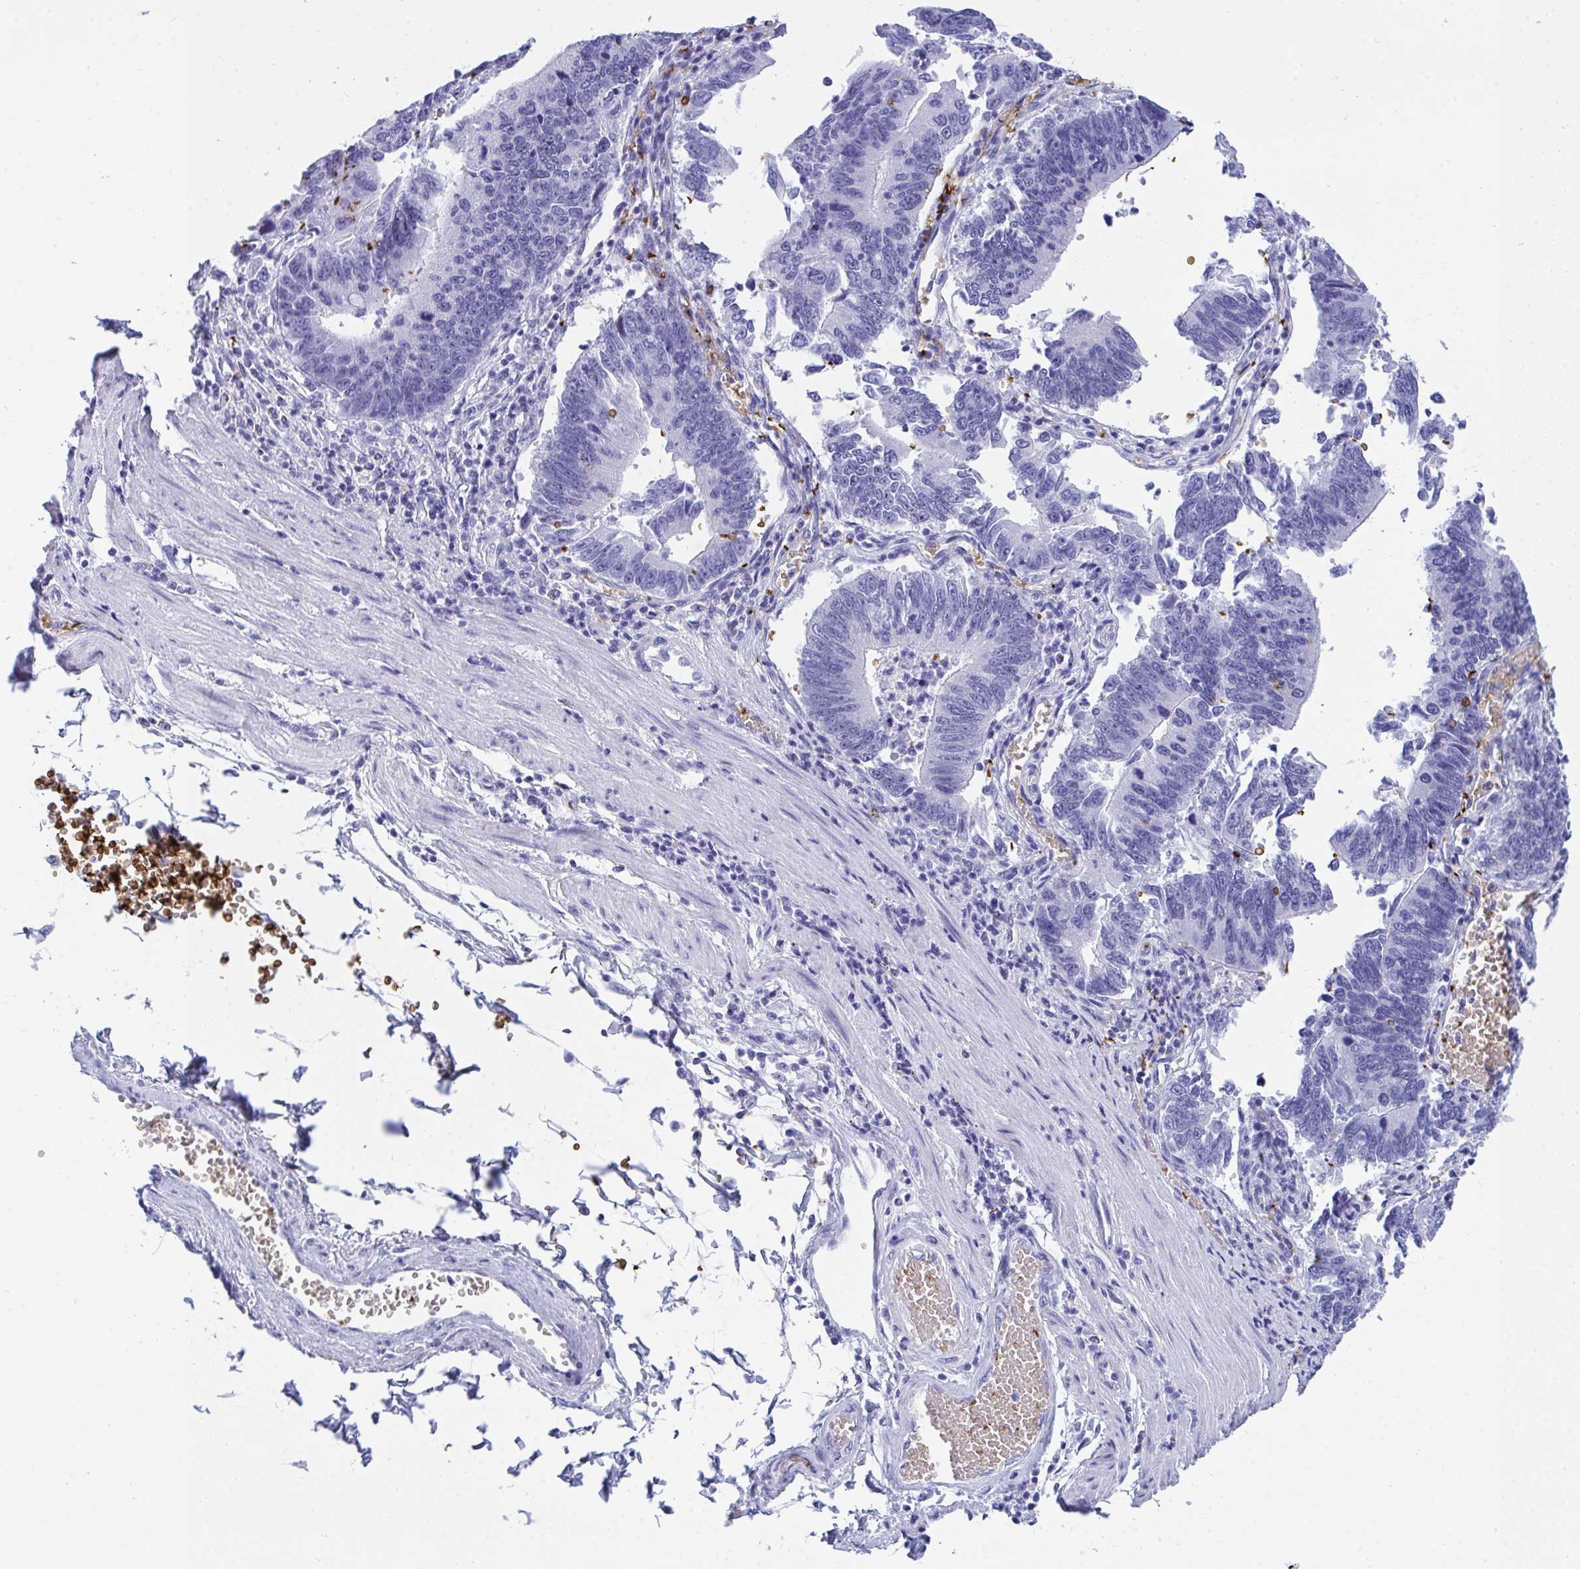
{"staining": {"intensity": "negative", "quantity": "none", "location": "none"}, "tissue": "stomach cancer", "cell_type": "Tumor cells", "image_type": "cancer", "snomed": [{"axis": "morphology", "description": "Adenocarcinoma, NOS"}, {"axis": "topography", "description": "Stomach"}], "caption": "Stomach cancer stained for a protein using immunohistochemistry shows no staining tumor cells.", "gene": "ANK1", "patient": {"sex": "male", "age": 59}}